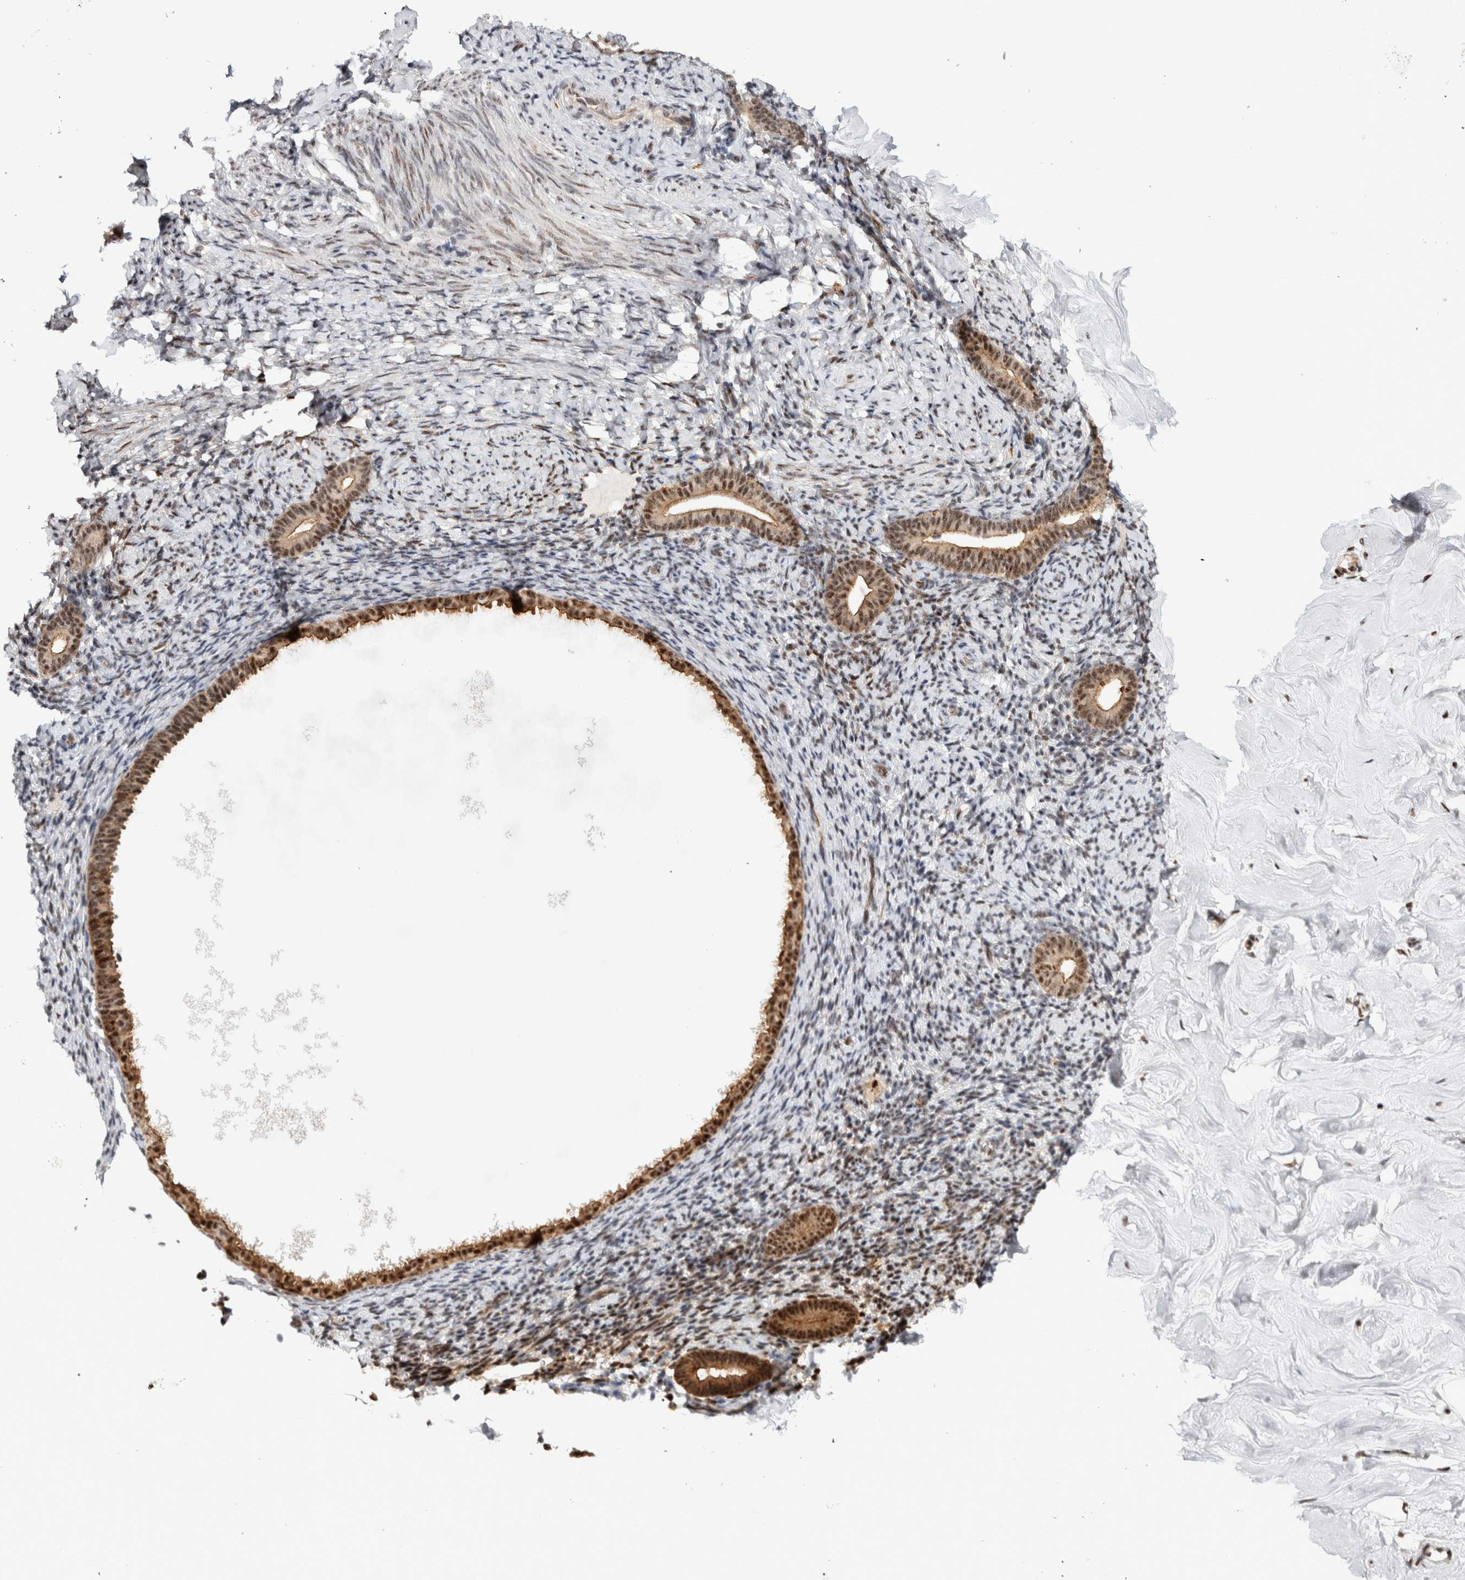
{"staining": {"intensity": "moderate", "quantity": ">75%", "location": "nuclear"}, "tissue": "endometrium", "cell_type": "Cells in endometrial stroma", "image_type": "normal", "snomed": [{"axis": "morphology", "description": "Normal tissue, NOS"}, {"axis": "topography", "description": "Endometrium"}], "caption": "Immunohistochemistry image of benign human endometrium stained for a protein (brown), which demonstrates medium levels of moderate nuclear staining in approximately >75% of cells in endometrial stroma.", "gene": "MKNK1", "patient": {"sex": "female", "age": 51}}